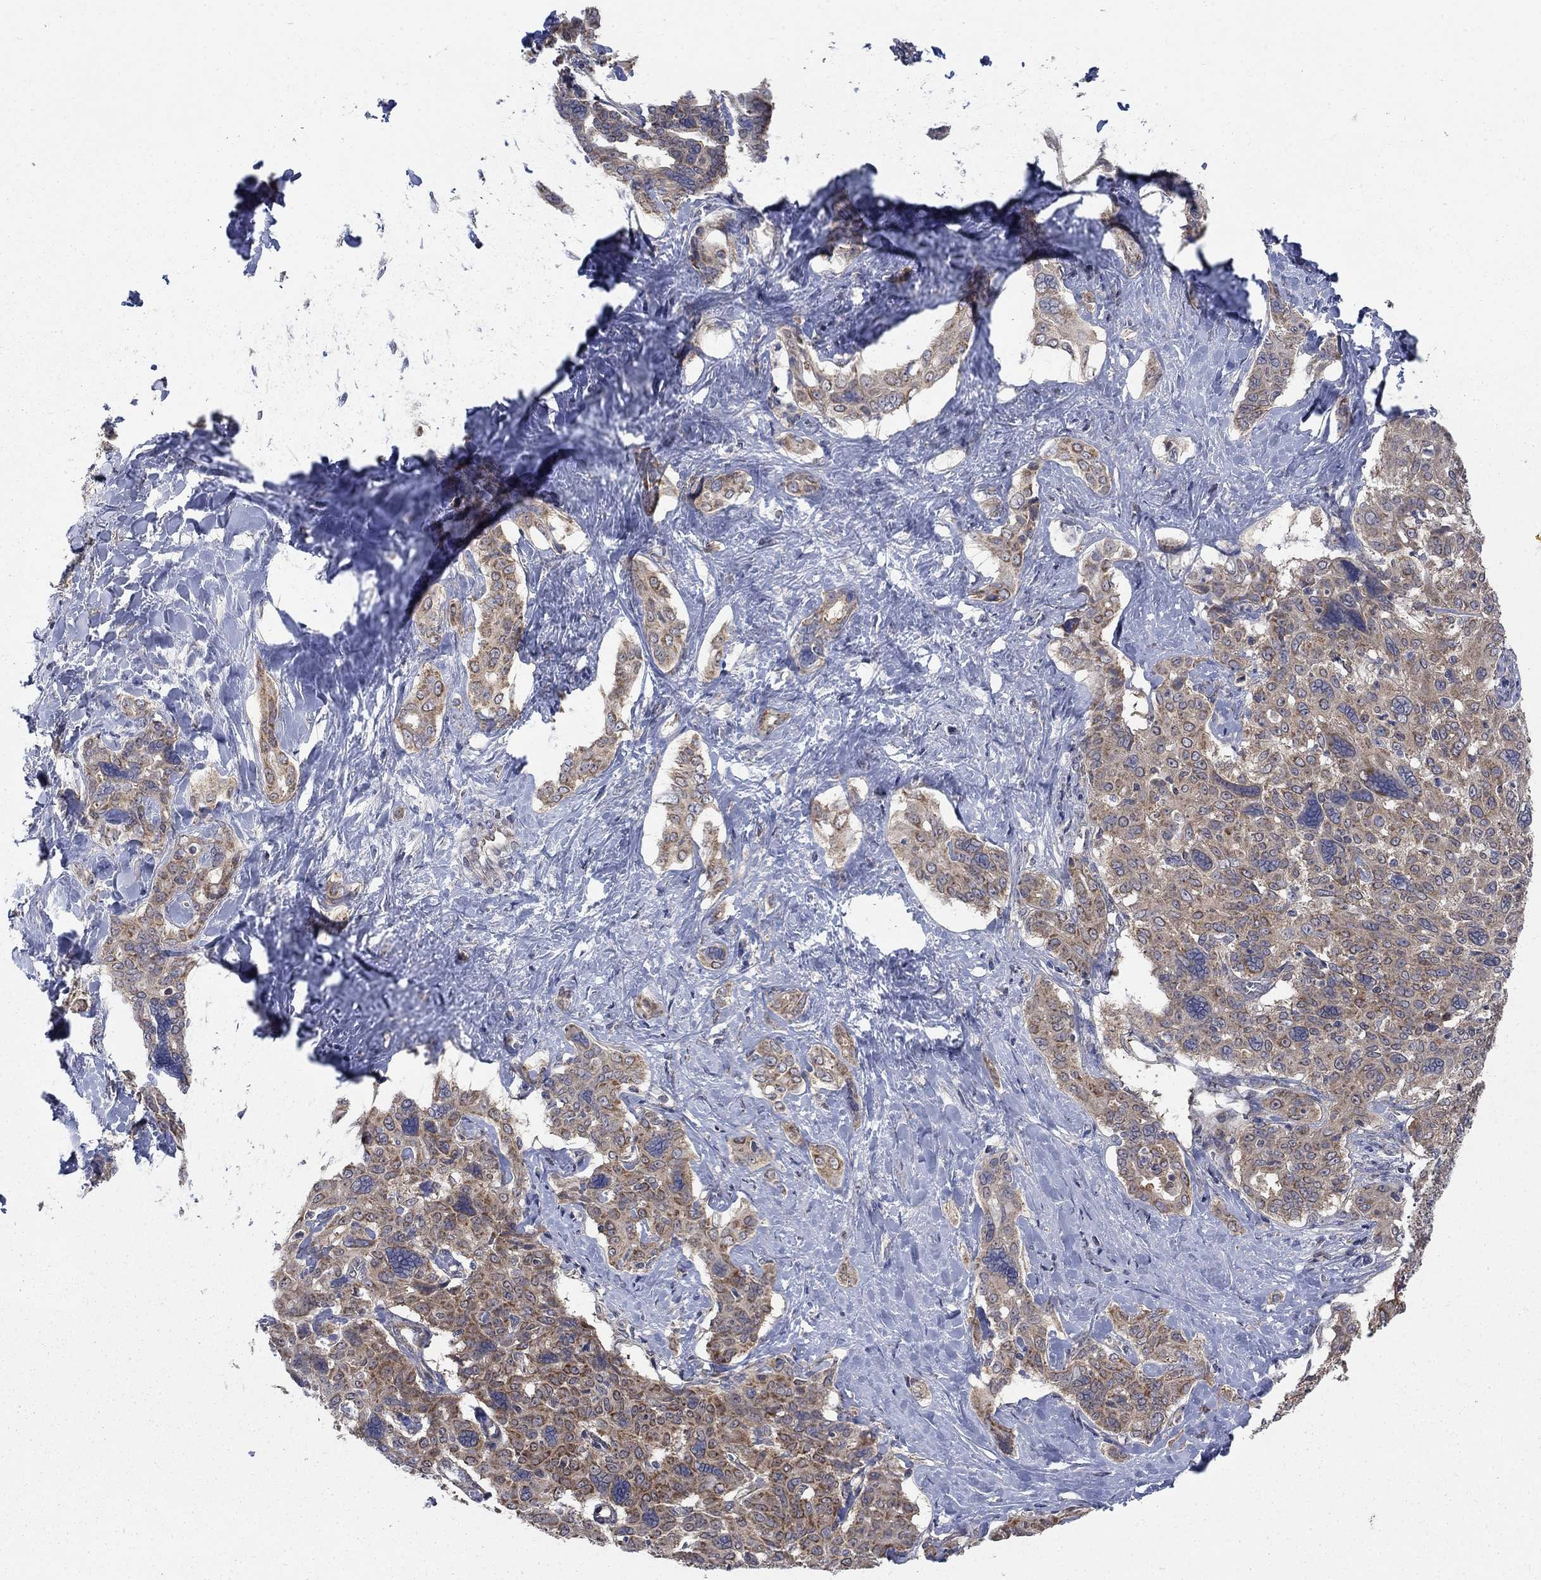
{"staining": {"intensity": "moderate", "quantity": "25%-75%", "location": "cytoplasmic/membranous"}, "tissue": "liver cancer", "cell_type": "Tumor cells", "image_type": "cancer", "snomed": [{"axis": "morphology", "description": "Cholangiocarcinoma"}, {"axis": "topography", "description": "Liver"}], "caption": "A micrograph of human liver cholangiocarcinoma stained for a protein exhibits moderate cytoplasmic/membranous brown staining in tumor cells.", "gene": "NME7", "patient": {"sex": "female", "age": 47}}